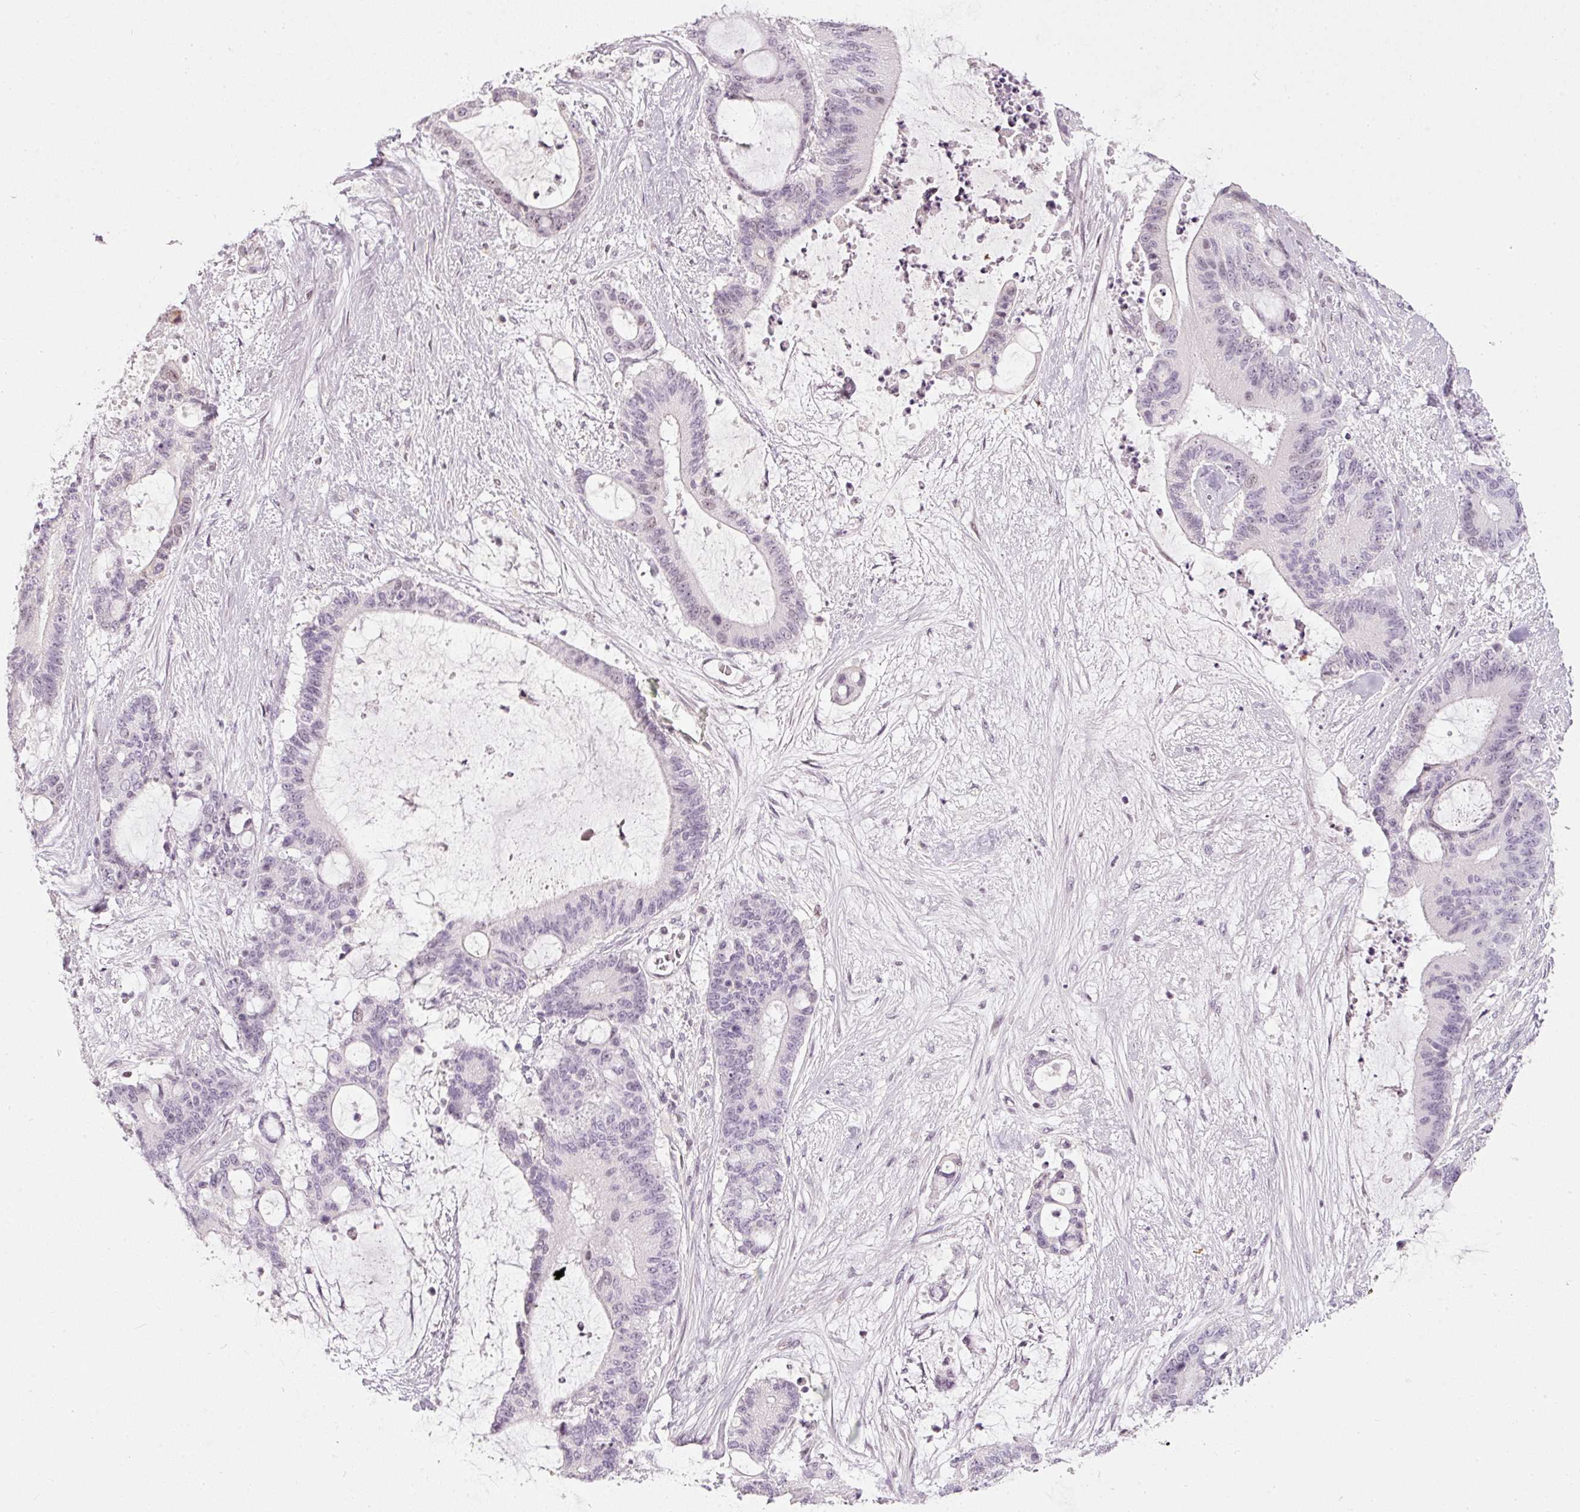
{"staining": {"intensity": "weak", "quantity": "<25%", "location": "nuclear"}, "tissue": "liver cancer", "cell_type": "Tumor cells", "image_type": "cancer", "snomed": [{"axis": "morphology", "description": "Normal tissue, NOS"}, {"axis": "morphology", "description": "Cholangiocarcinoma"}, {"axis": "topography", "description": "Liver"}, {"axis": "topography", "description": "Peripheral nerve tissue"}], "caption": "An image of human cholangiocarcinoma (liver) is negative for staining in tumor cells.", "gene": "NRDE2", "patient": {"sex": "female", "age": 73}}